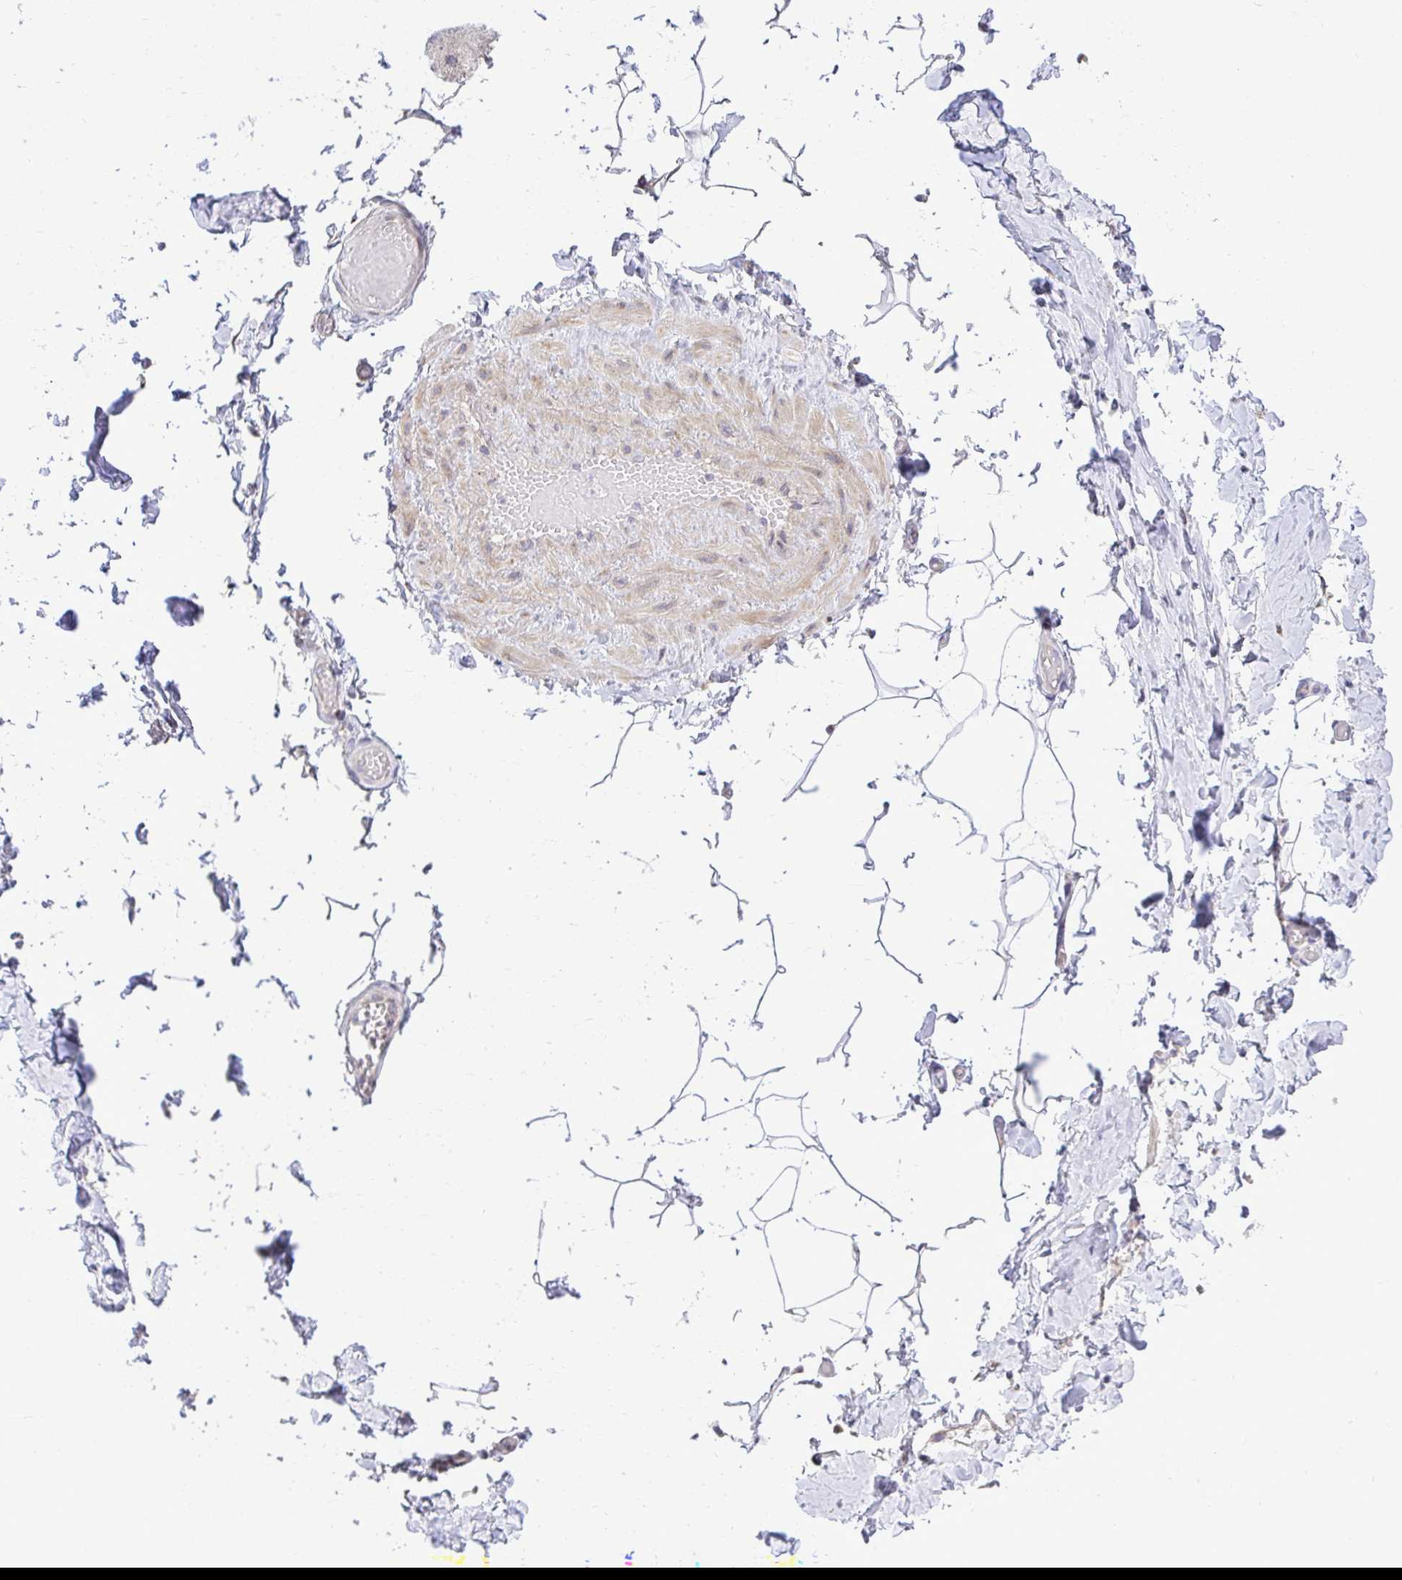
{"staining": {"intensity": "negative", "quantity": "none", "location": "none"}, "tissue": "adipose tissue", "cell_type": "Adipocytes", "image_type": "normal", "snomed": [{"axis": "morphology", "description": "Normal tissue, NOS"}, {"axis": "topography", "description": "Soft tissue"}, {"axis": "topography", "description": "Adipose tissue"}, {"axis": "topography", "description": "Vascular tissue"}, {"axis": "topography", "description": "Peripheral nerve tissue"}], "caption": "Human adipose tissue stained for a protein using immunohistochemistry displays no expression in adipocytes.", "gene": "XAF1", "patient": {"sex": "male", "age": 29}}